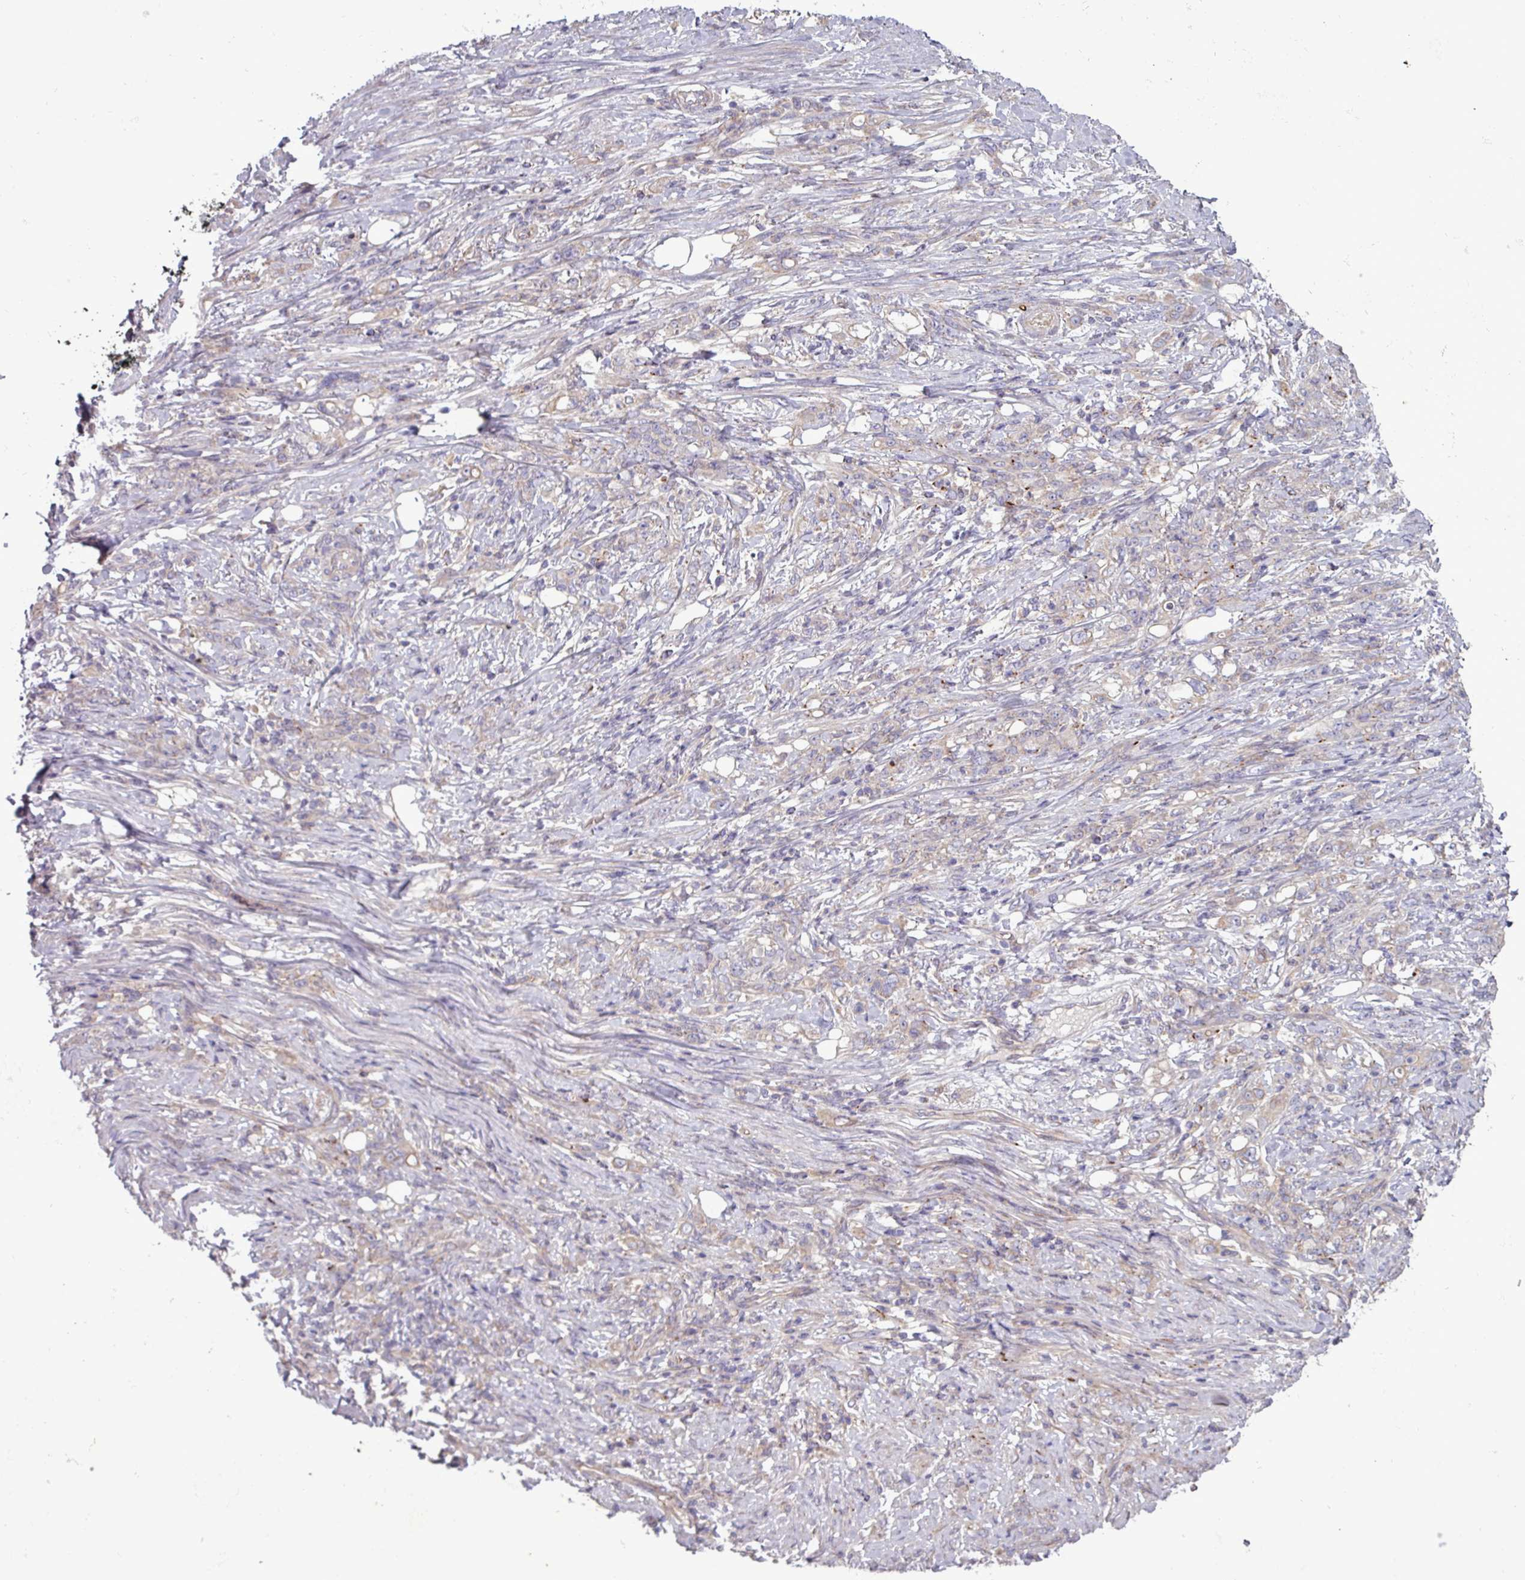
{"staining": {"intensity": "negative", "quantity": "none", "location": "none"}, "tissue": "stomach cancer", "cell_type": "Tumor cells", "image_type": "cancer", "snomed": [{"axis": "morphology", "description": "Adenocarcinoma, NOS"}, {"axis": "topography", "description": "Stomach"}], "caption": "An immunohistochemistry (IHC) histopathology image of stomach cancer (adenocarcinoma) is shown. There is no staining in tumor cells of stomach cancer (adenocarcinoma).", "gene": "PLIN2", "patient": {"sex": "female", "age": 79}}